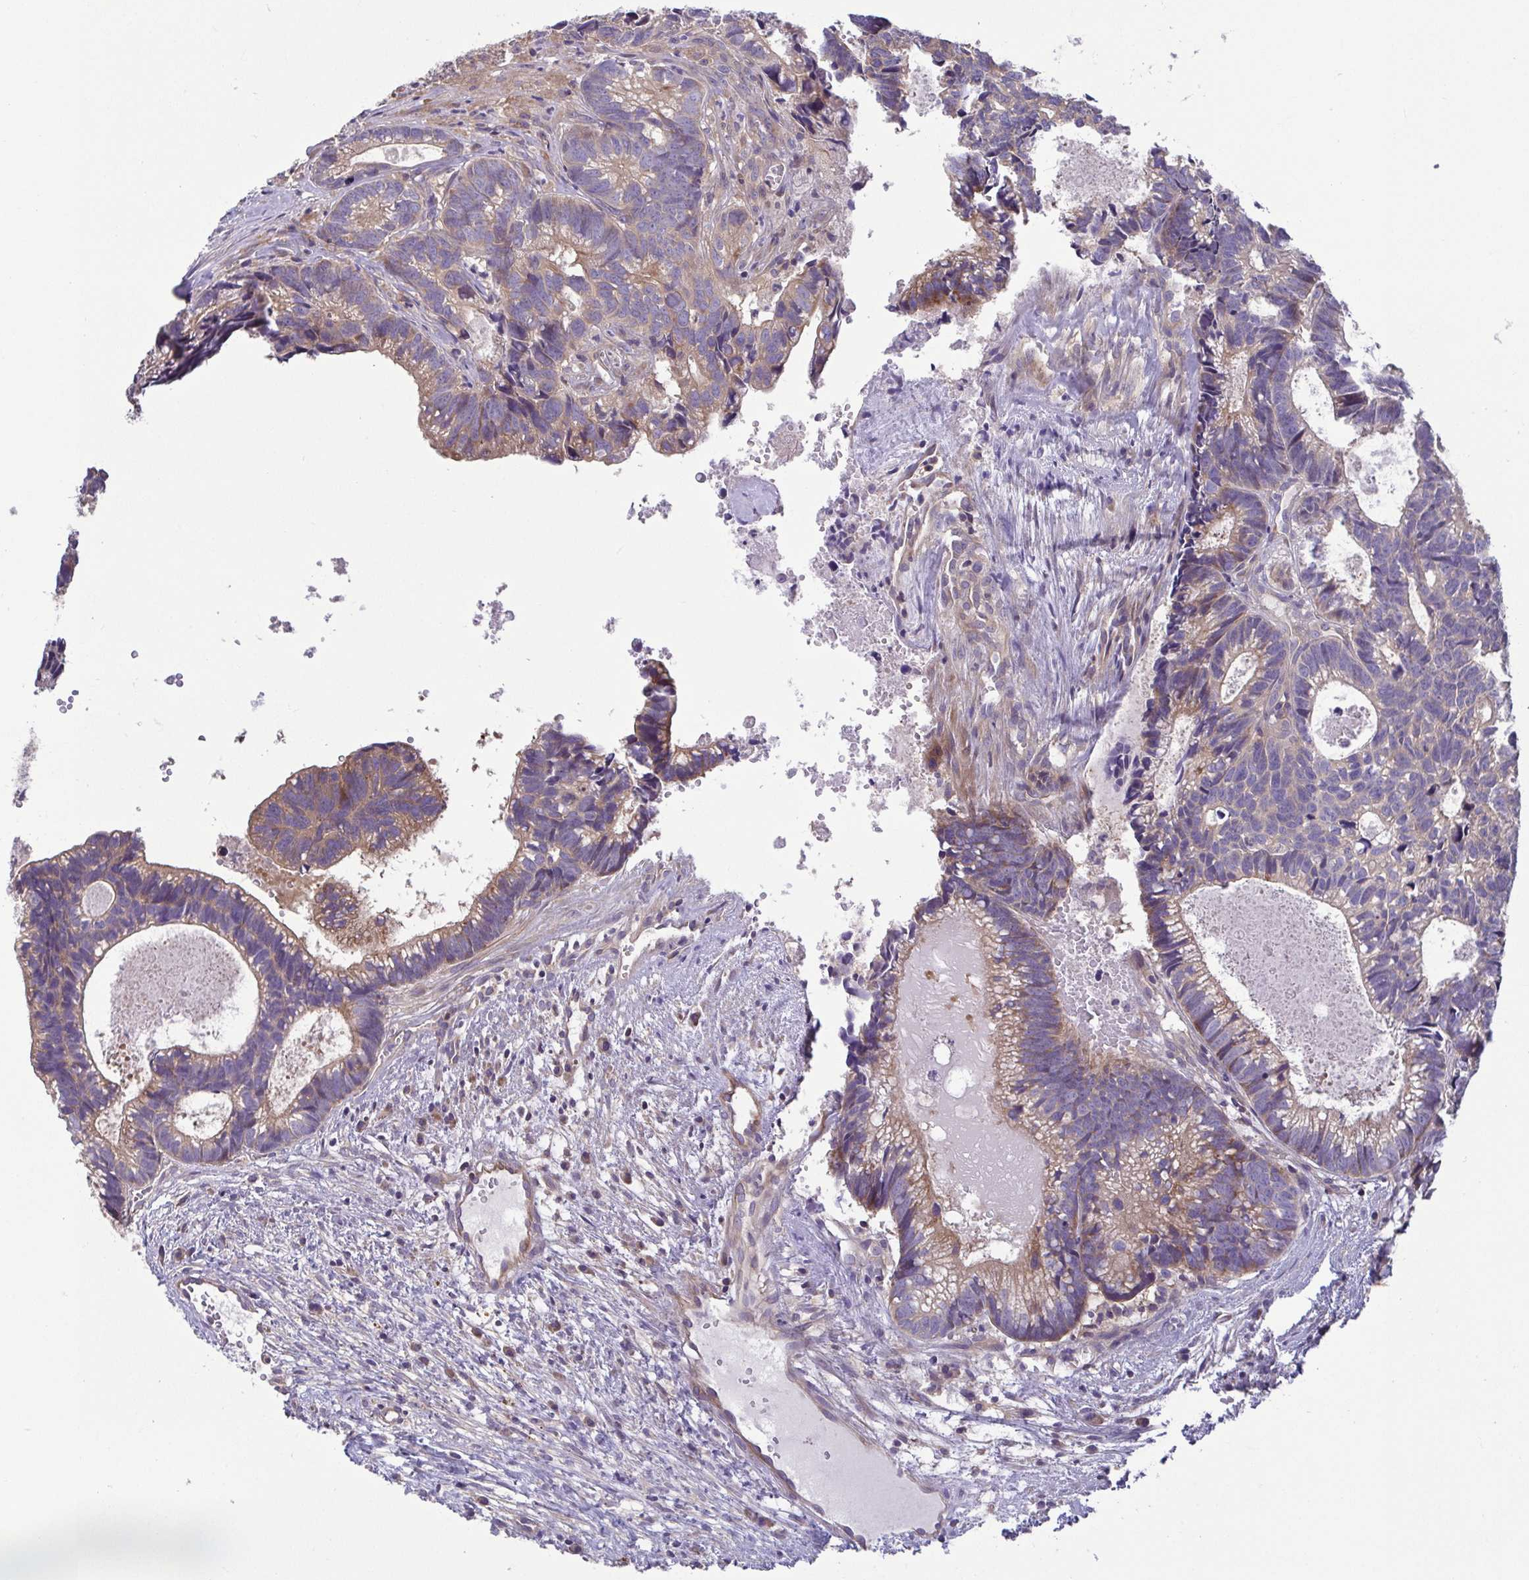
{"staining": {"intensity": "weak", "quantity": ">75%", "location": "cytoplasmic/membranous"}, "tissue": "head and neck cancer", "cell_type": "Tumor cells", "image_type": "cancer", "snomed": [{"axis": "morphology", "description": "Adenocarcinoma, NOS"}, {"axis": "topography", "description": "Head-Neck"}], "caption": "Protein staining of head and neck cancer (adenocarcinoma) tissue shows weak cytoplasmic/membranous positivity in about >75% of tumor cells.", "gene": "LMF2", "patient": {"sex": "male", "age": 62}}